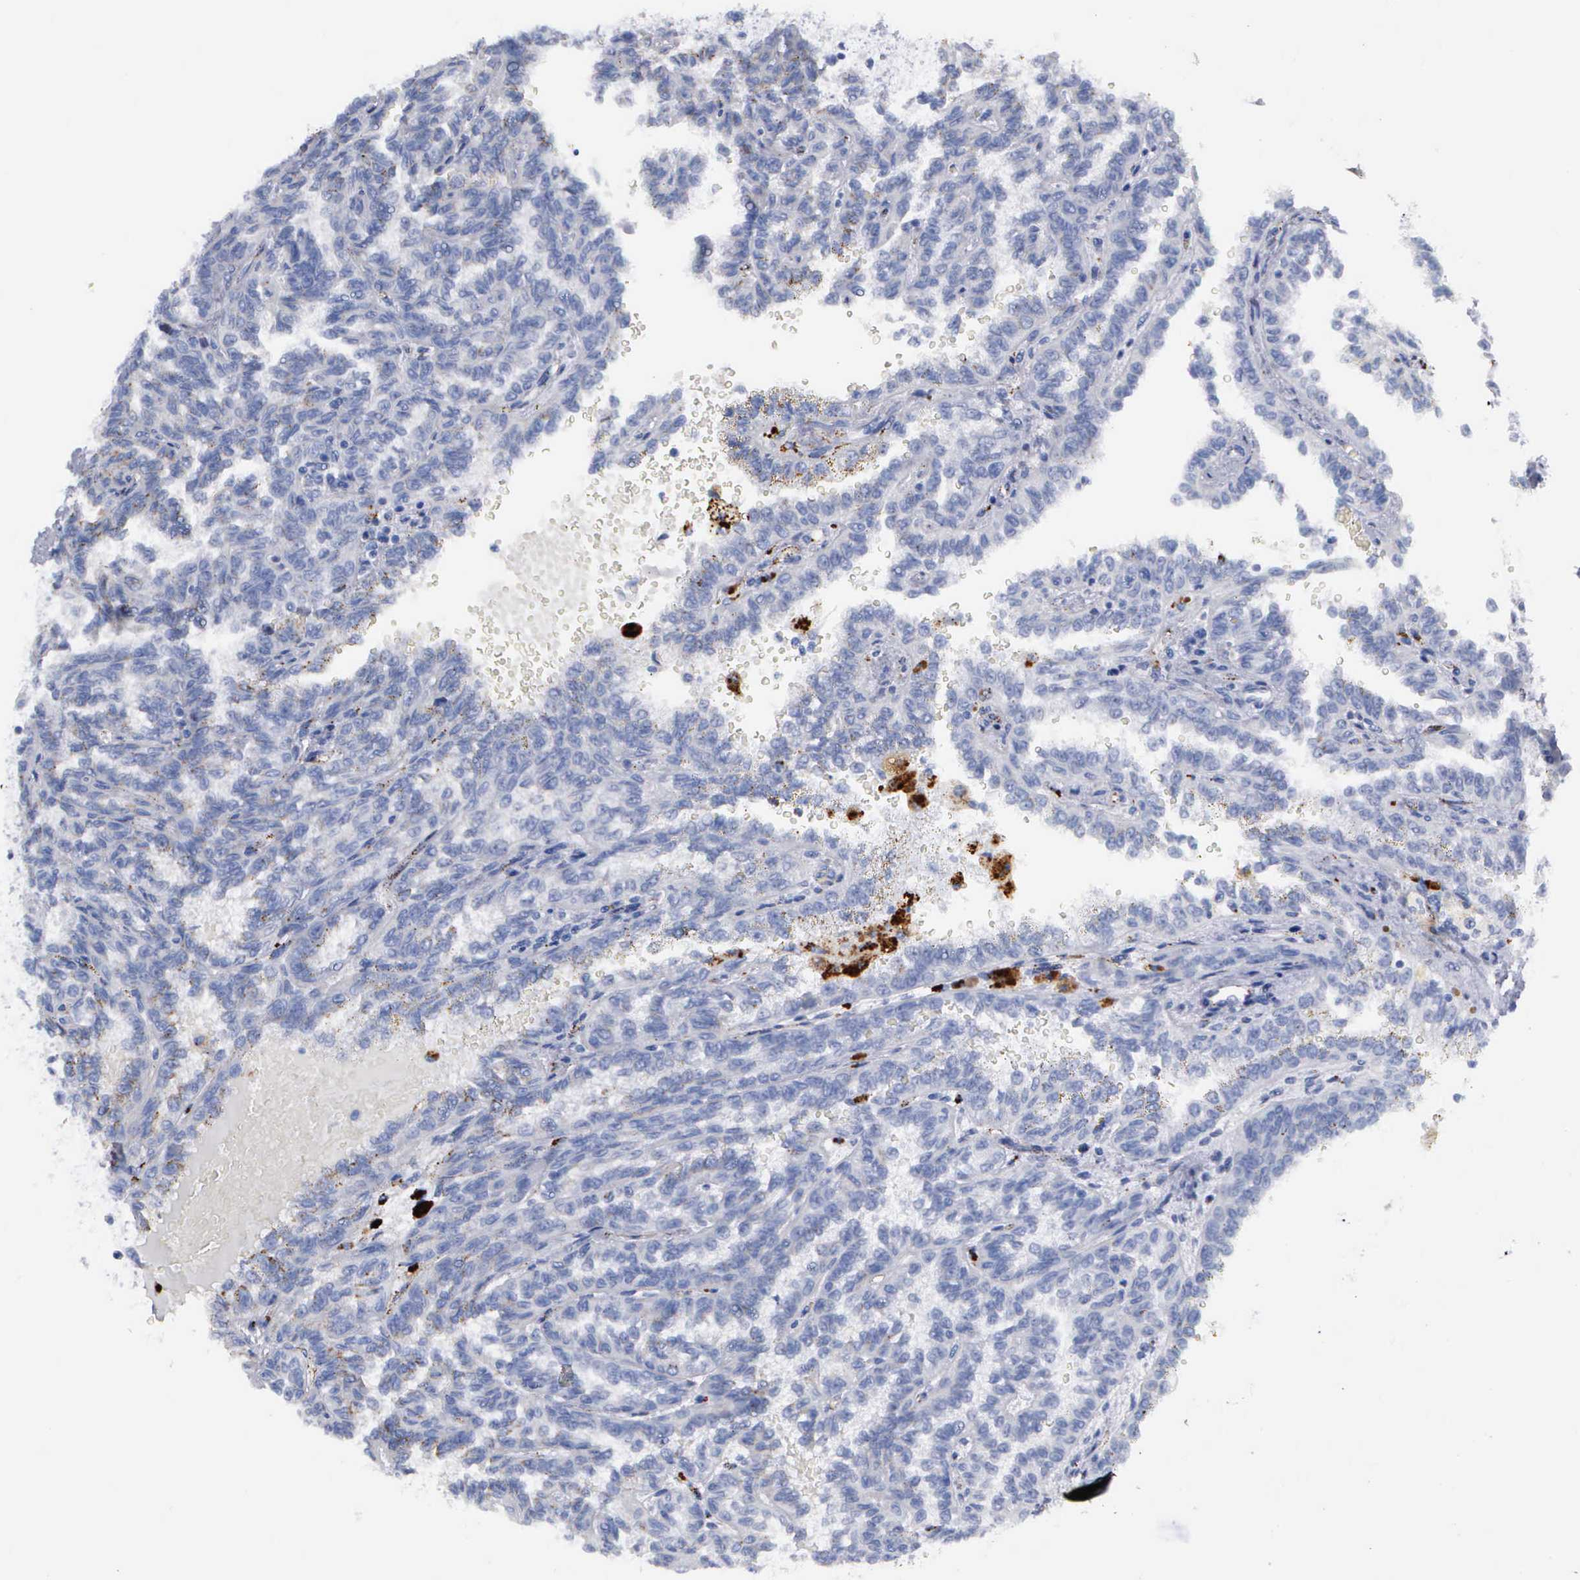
{"staining": {"intensity": "negative", "quantity": "none", "location": "none"}, "tissue": "renal cancer", "cell_type": "Tumor cells", "image_type": "cancer", "snomed": [{"axis": "morphology", "description": "Inflammation, NOS"}, {"axis": "morphology", "description": "Adenocarcinoma, NOS"}, {"axis": "topography", "description": "Kidney"}], "caption": "Immunohistochemical staining of human renal adenocarcinoma exhibits no significant staining in tumor cells. The staining is performed using DAB brown chromogen with nuclei counter-stained in using hematoxylin.", "gene": "CTSL", "patient": {"sex": "male", "age": 68}}